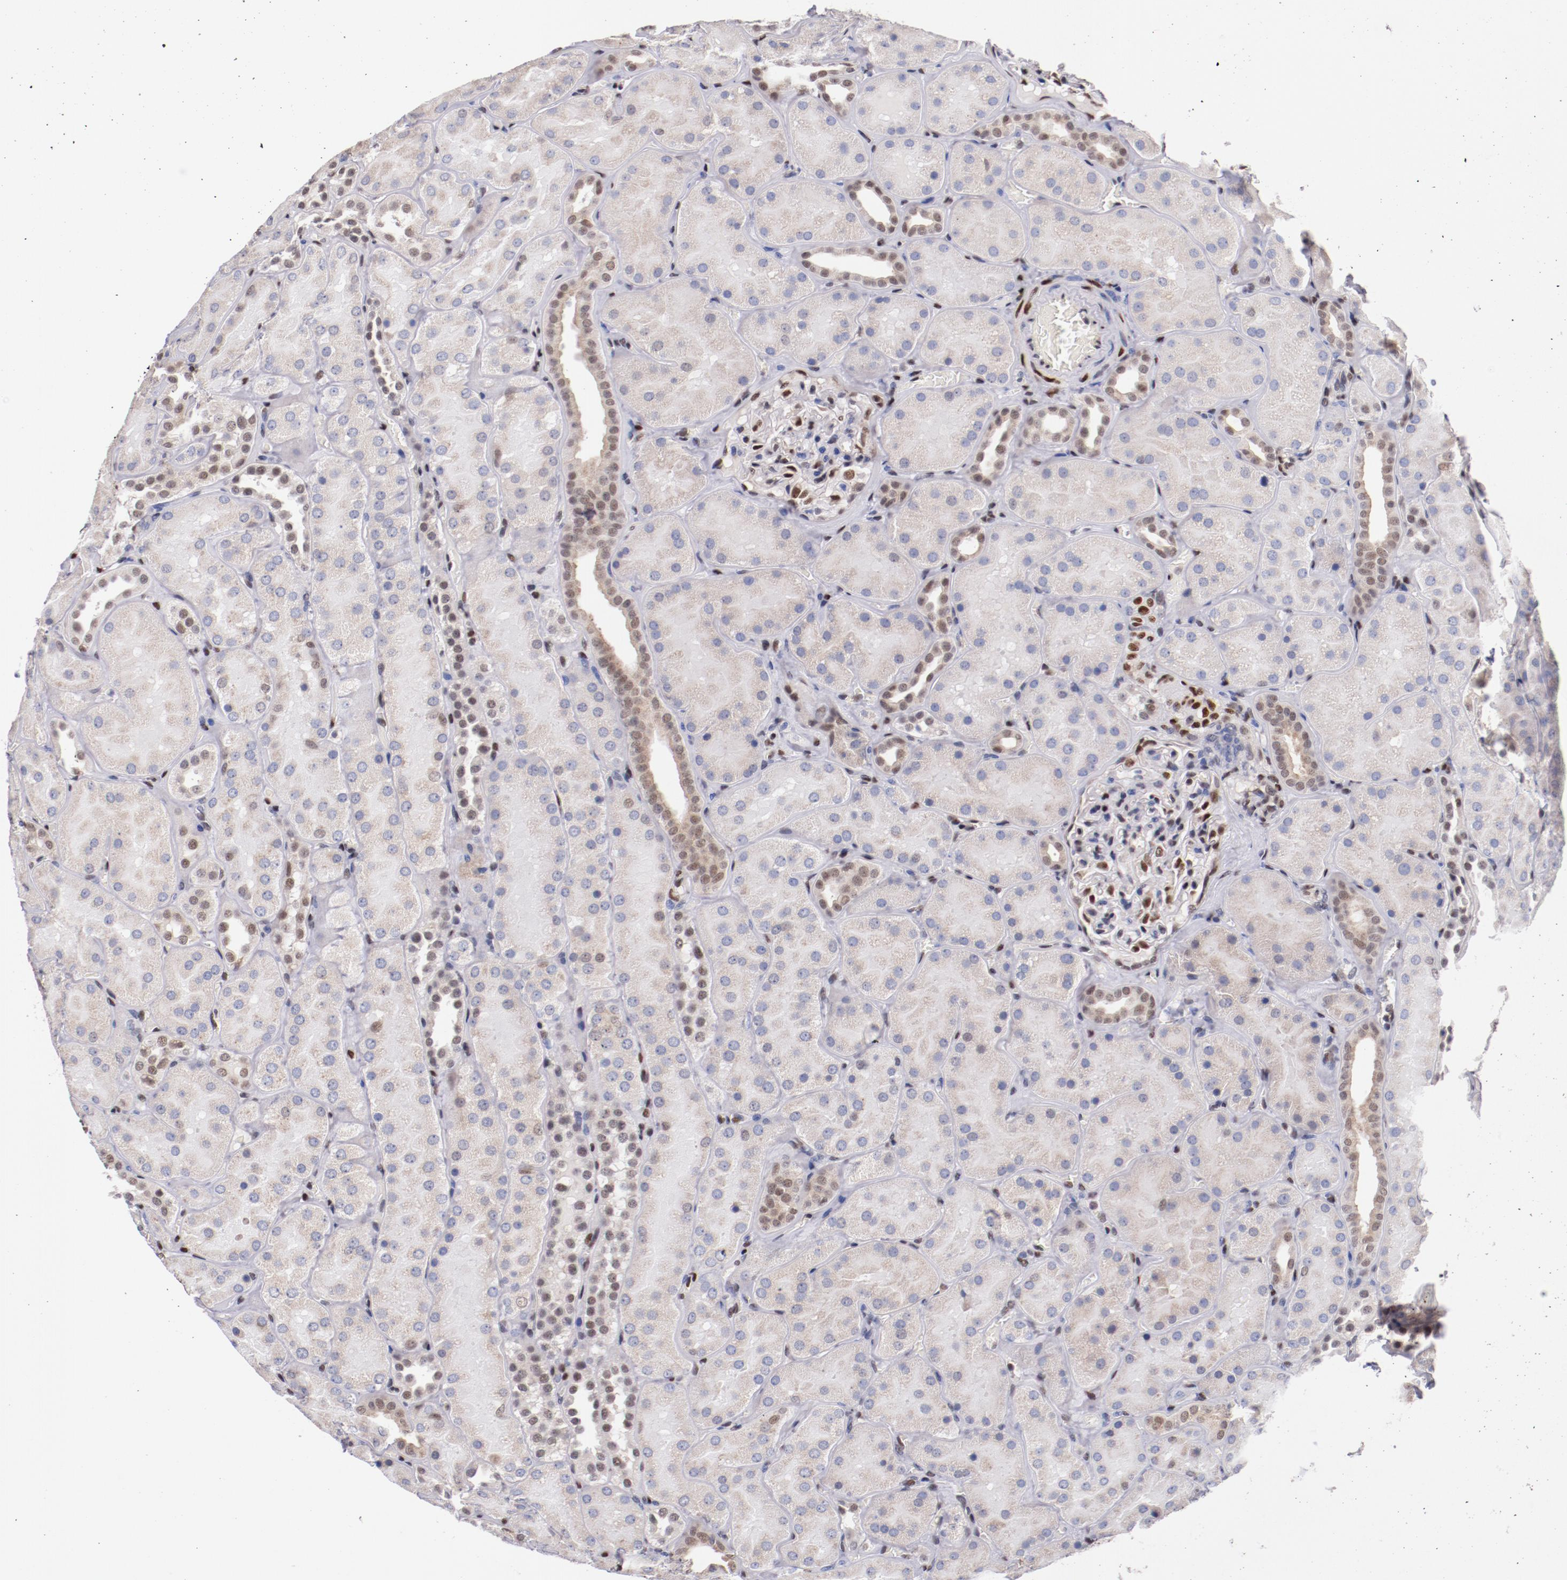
{"staining": {"intensity": "moderate", "quantity": "25%-75%", "location": "nuclear"}, "tissue": "kidney", "cell_type": "Cells in glomeruli", "image_type": "normal", "snomed": [{"axis": "morphology", "description": "Normal tissue, NOS"}, {"axis": "topography", "description": "Kidney"}], "caption": "An IHC photomicrograph of benign tissue is shown. Protein staining in brown highlights moderate nuclear positivity in kidney within cells in glomeruli. The staining is performed using DAB brown chromogen to label protein expression. The nuclei are counter-stained blue using hematoxylin.", "gene": "SRF", "patient": {"sex": "male", "age": 28}}